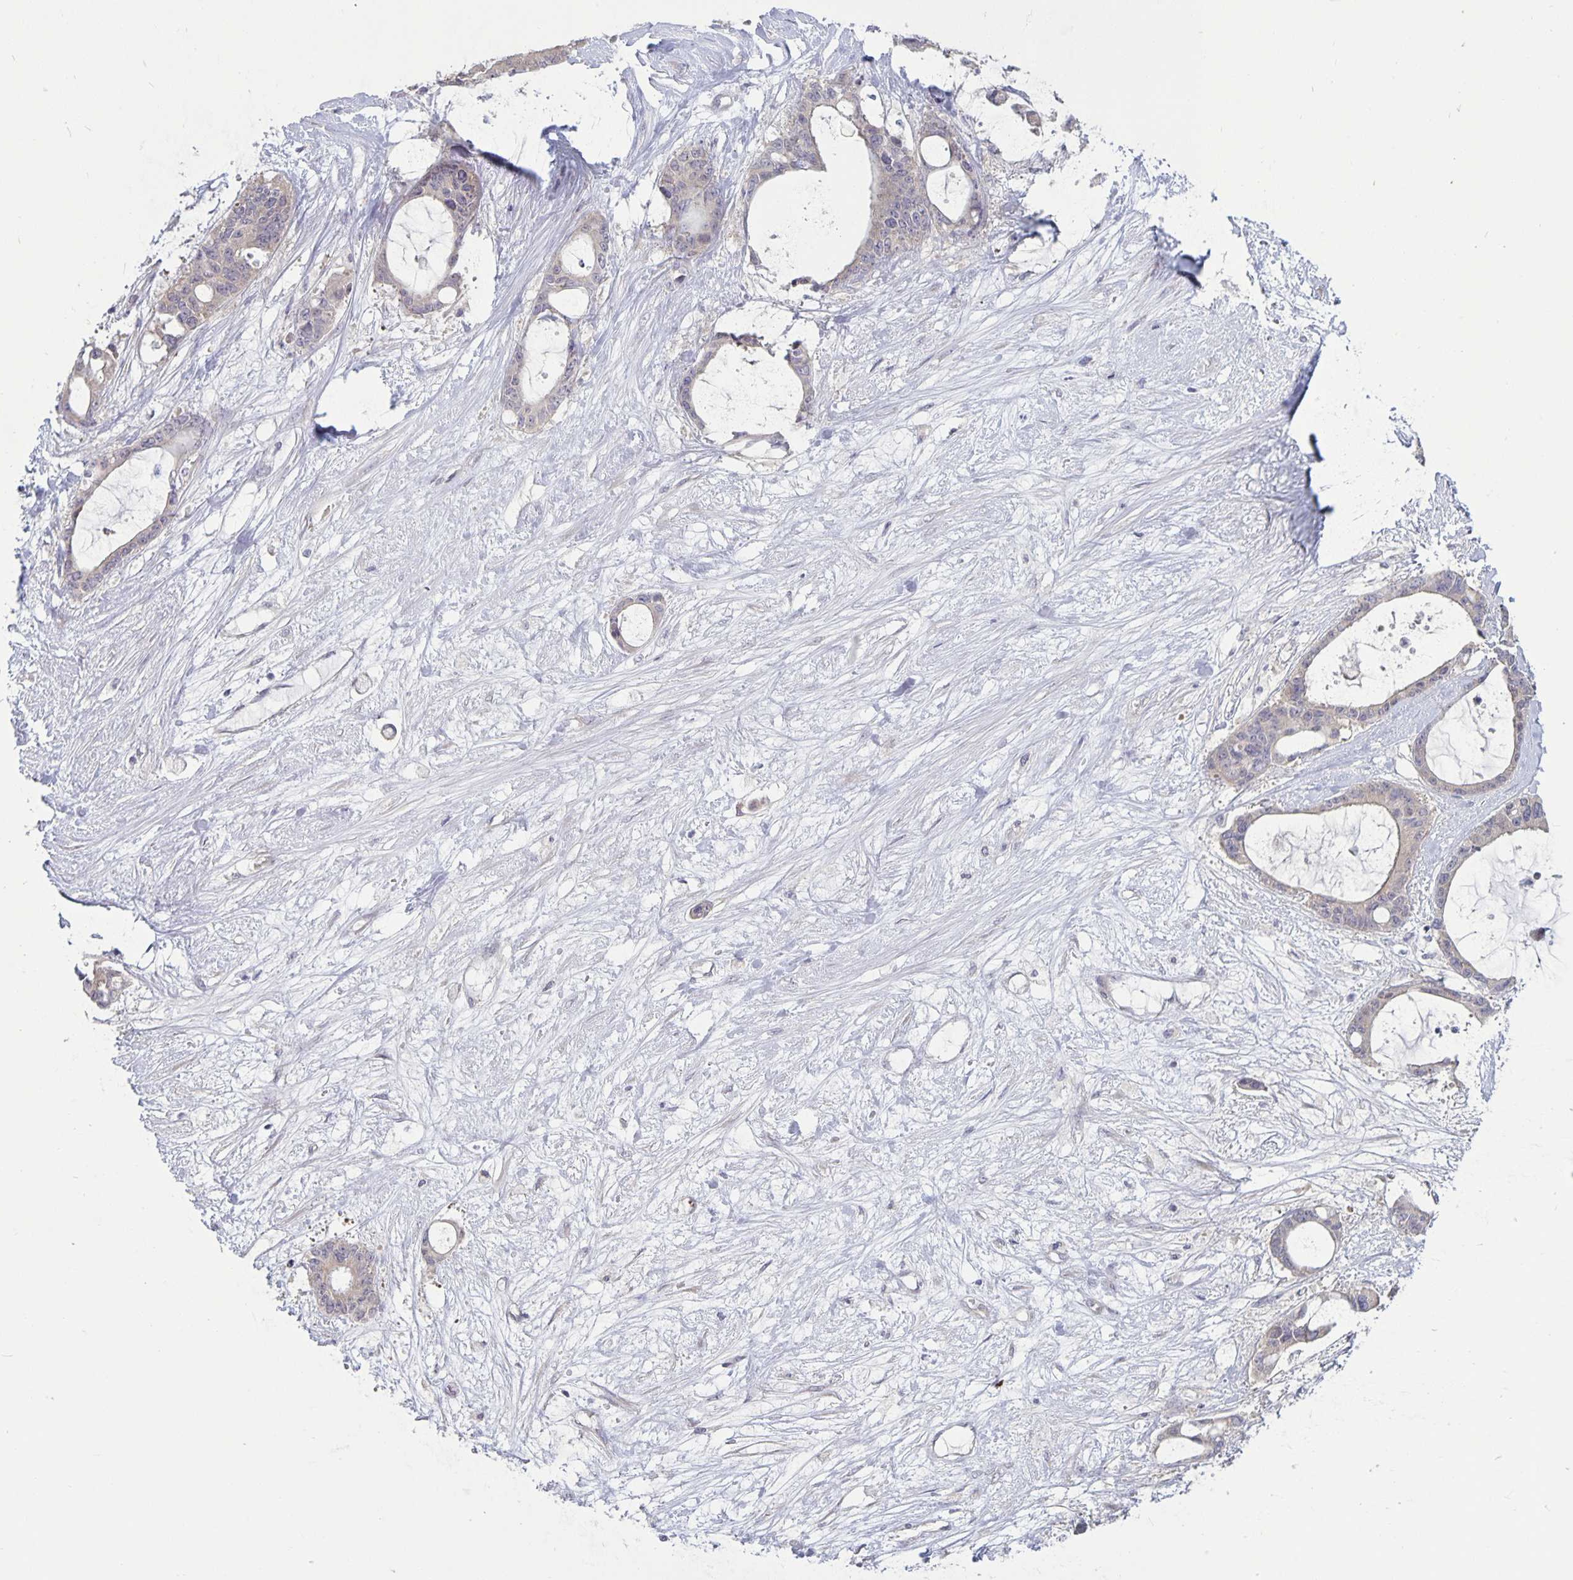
{"staining": {"intensity": "negative", "quantity": "none", "location": "none"}, "tissue": "liver cancer", "cell_type": "Tumor cells", "image_type": "cancer", "snomed": [{"axis": "morphology", "description": "Normal tissue, NOS"}, {"axis": "morphology", "description": "Cholangiocarcinoma"}, {"axis": "topography", "description": "Liver"}, {"axis": "topography", "description": "Peripheral nerve tissue"}], "caption": "The photomicrograph exhibits no significant staining in tumor cells of liver cholangiocarcinoma. The staining was performed using DAB to visualize the protein expression in brown, while the nuclei were stained in blue with hematoxylin (Magnification: 20x).", "gene": "PLCB3", "patient": {"sex": "female", "age": 73}}